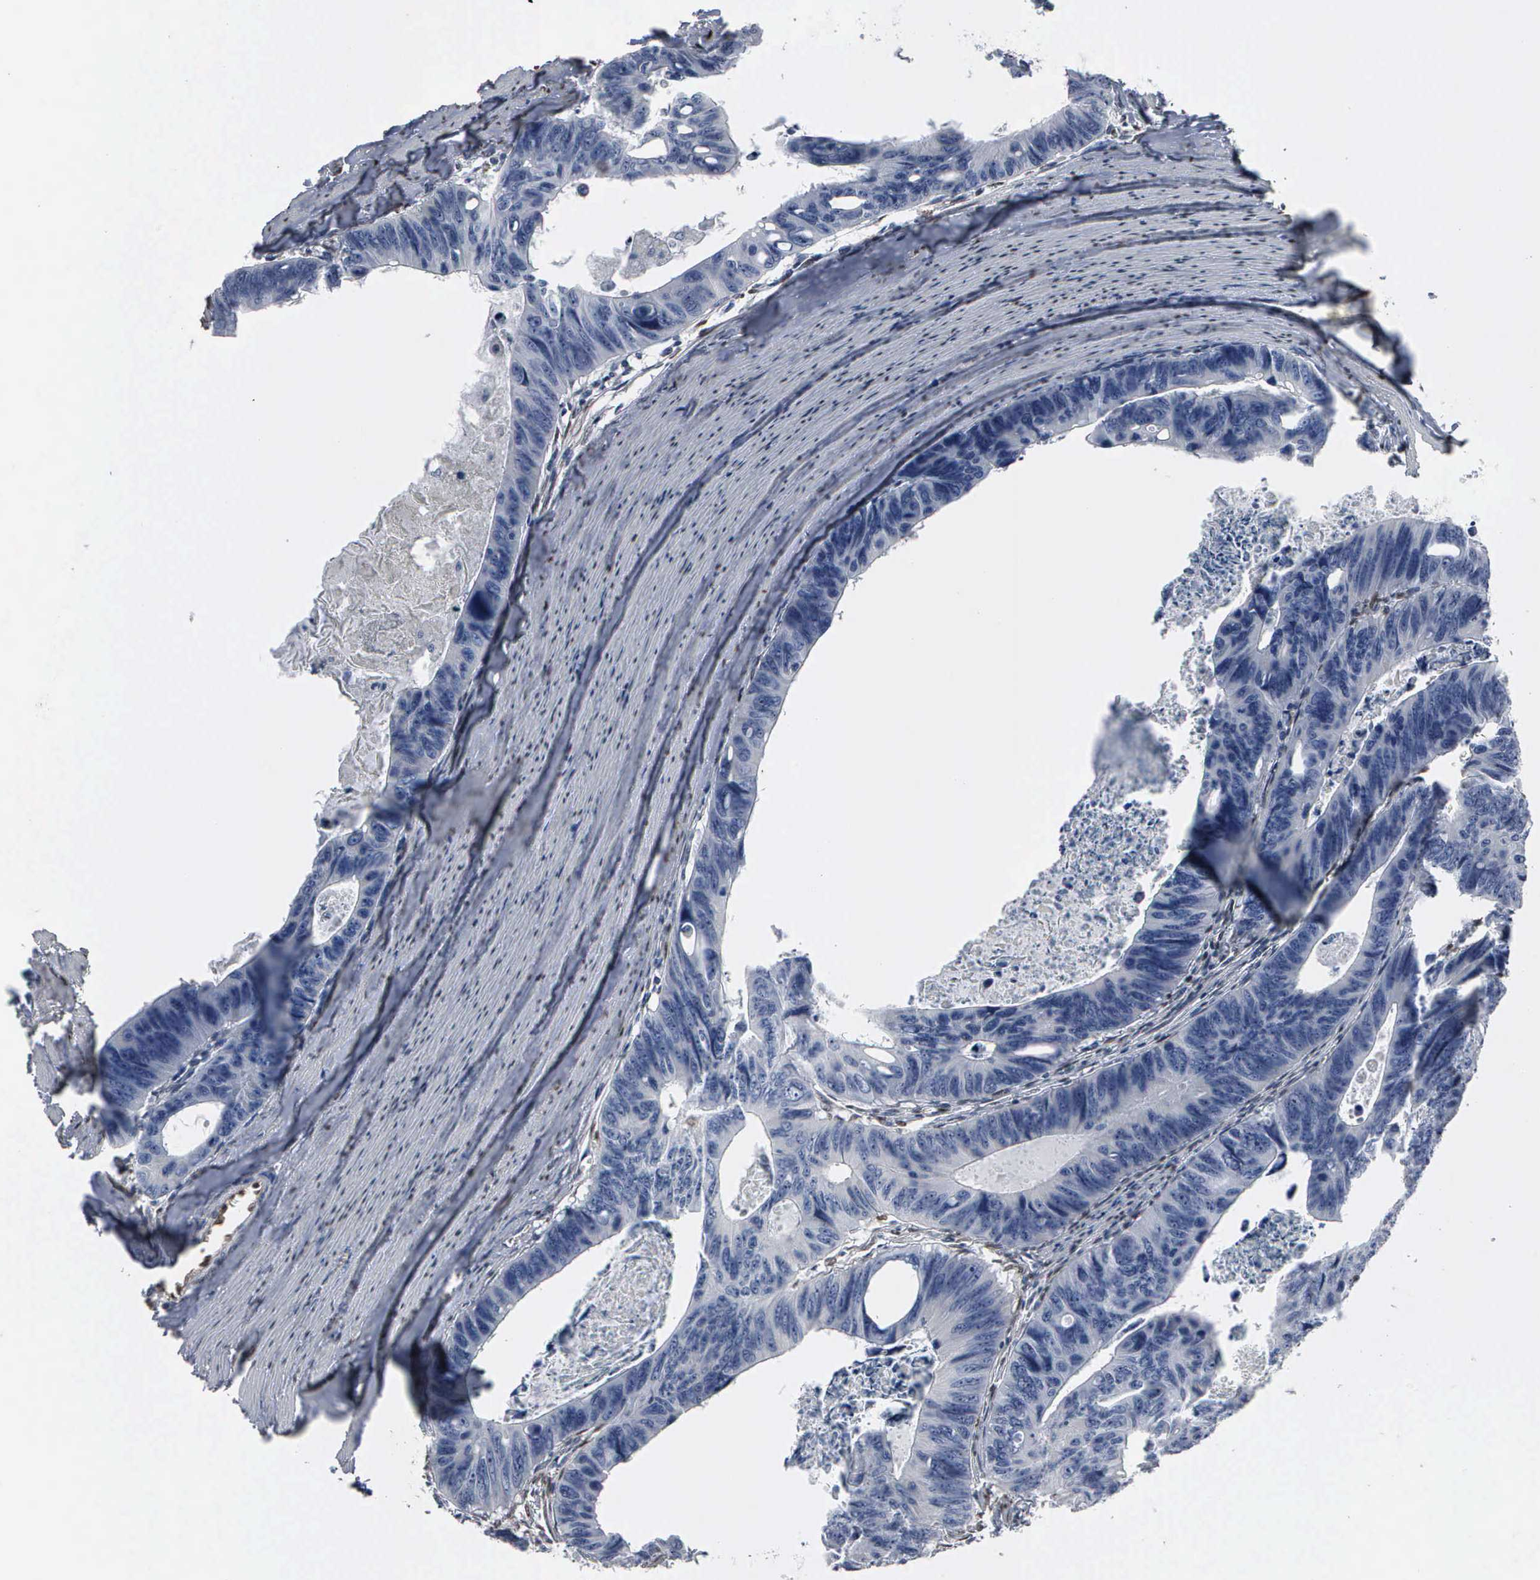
{"staining": {"intensity": "negative", "quantity": "none", "location": "none"}, "tissue": "colorectal cancer", "cell_type": "Tumor cells", "image_type": "cancer", "snomed": [{"axis": "morphology", "description": "Adenocarcinoma, NOS"}, {"axis": "topography", "description": "Colon"}], "caption": "Image shows no significant protein staining in tumor cells of colorectal adenocarcinoma.", "gene": "FGF2", "patient": {"sex": "female", "age": 55}}